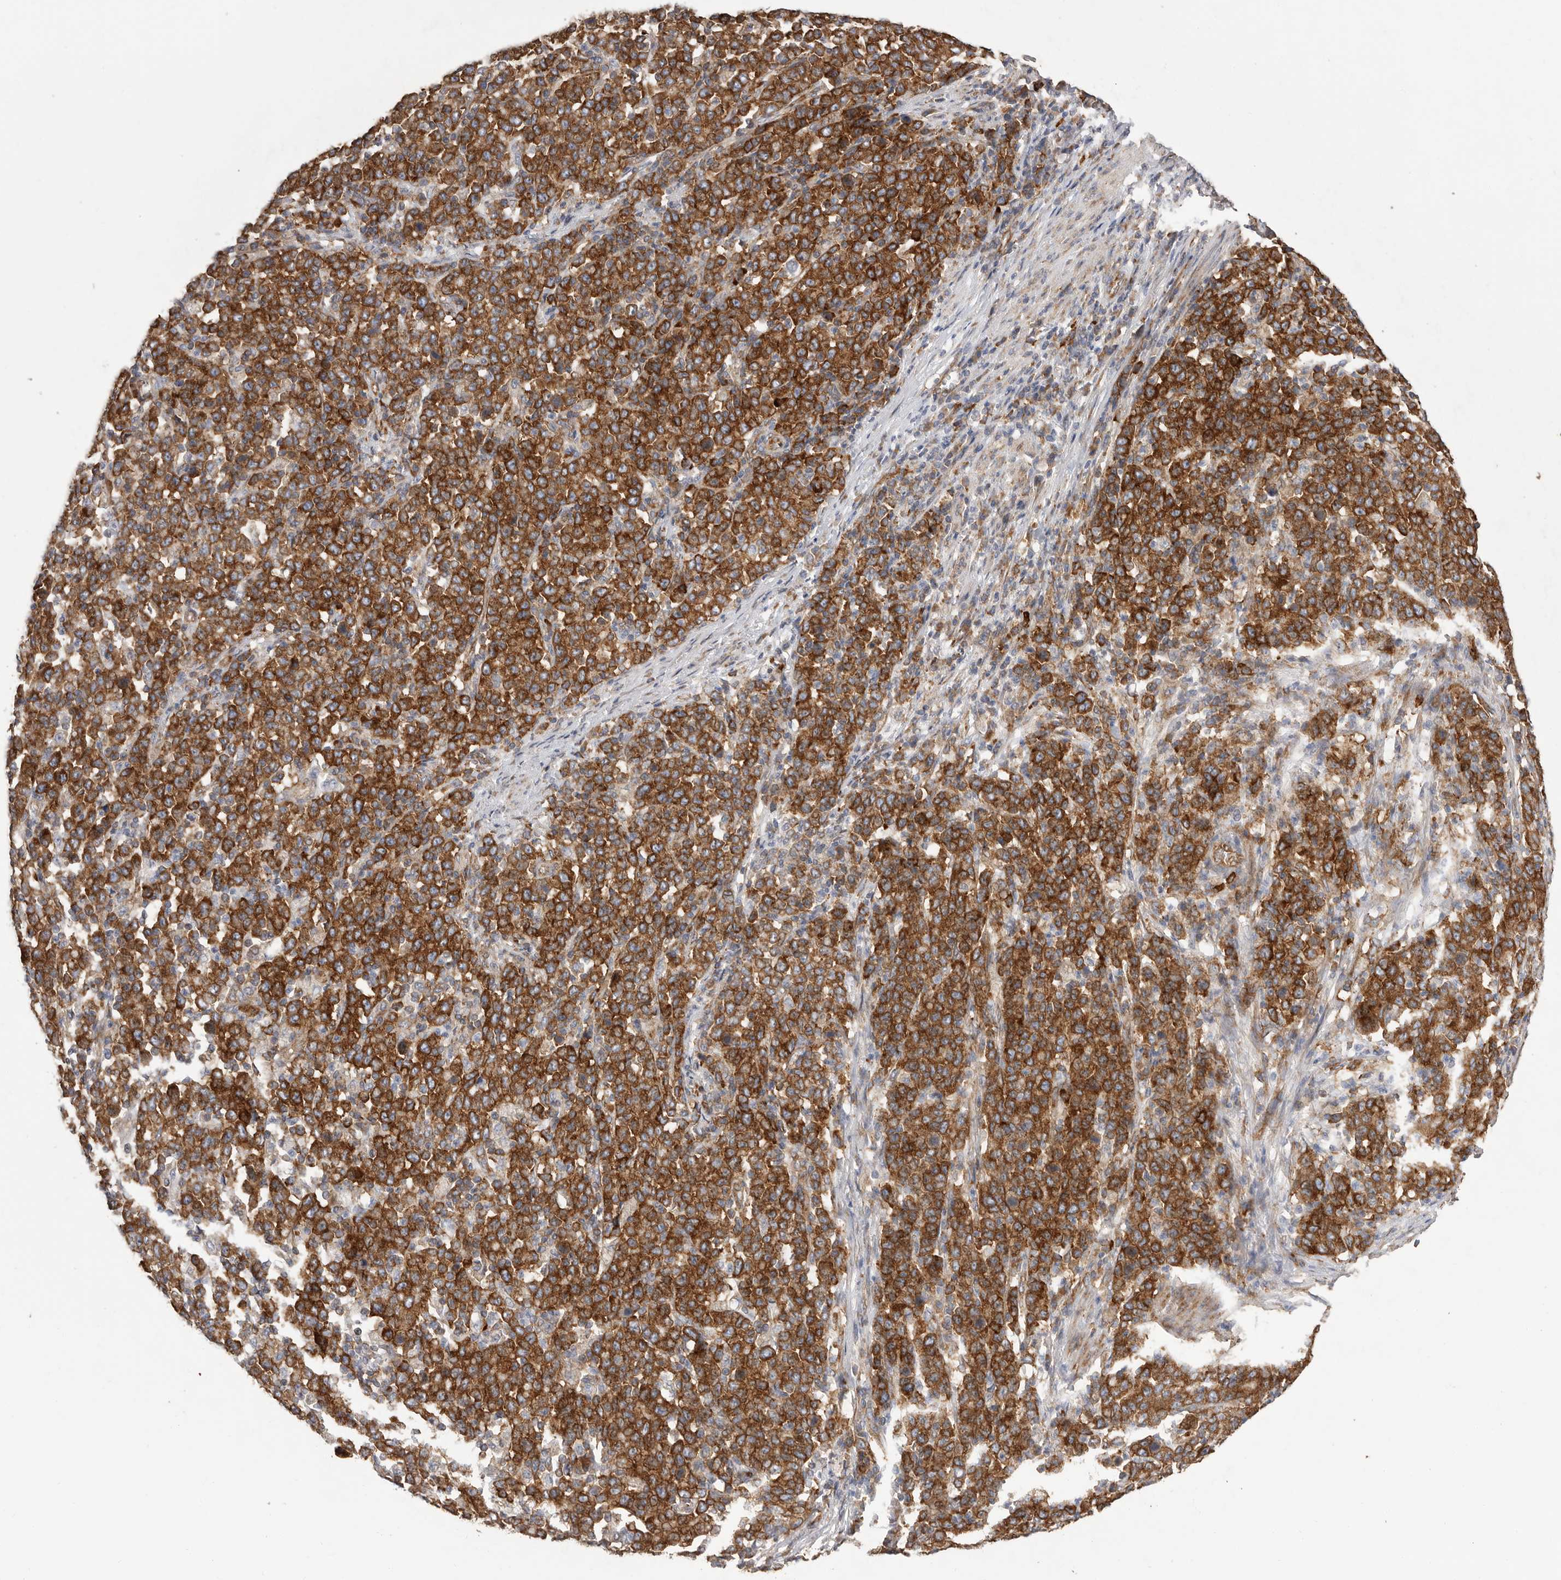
{"staining": {"intensity": "strong", "quantity": ">75%", "location": "cytoplasmic/membranous"}, "tissue": "stomach cancer", "cell_type": "Tumor cells", "image_type": "cancer", "snomed": [{"axis": "morphology", "description": "Adenocarcinoma, NOS"}, {"axis": "topography", "description": "Stomach, upper"}], "caption": "Stomach cancer stained for a protein (brown) displays strong cytoplasmic/membranous positive expression in about >75% of tumor cells.", "gene": "SERBP1", "patient": {"sex": "male", "age": 69}}